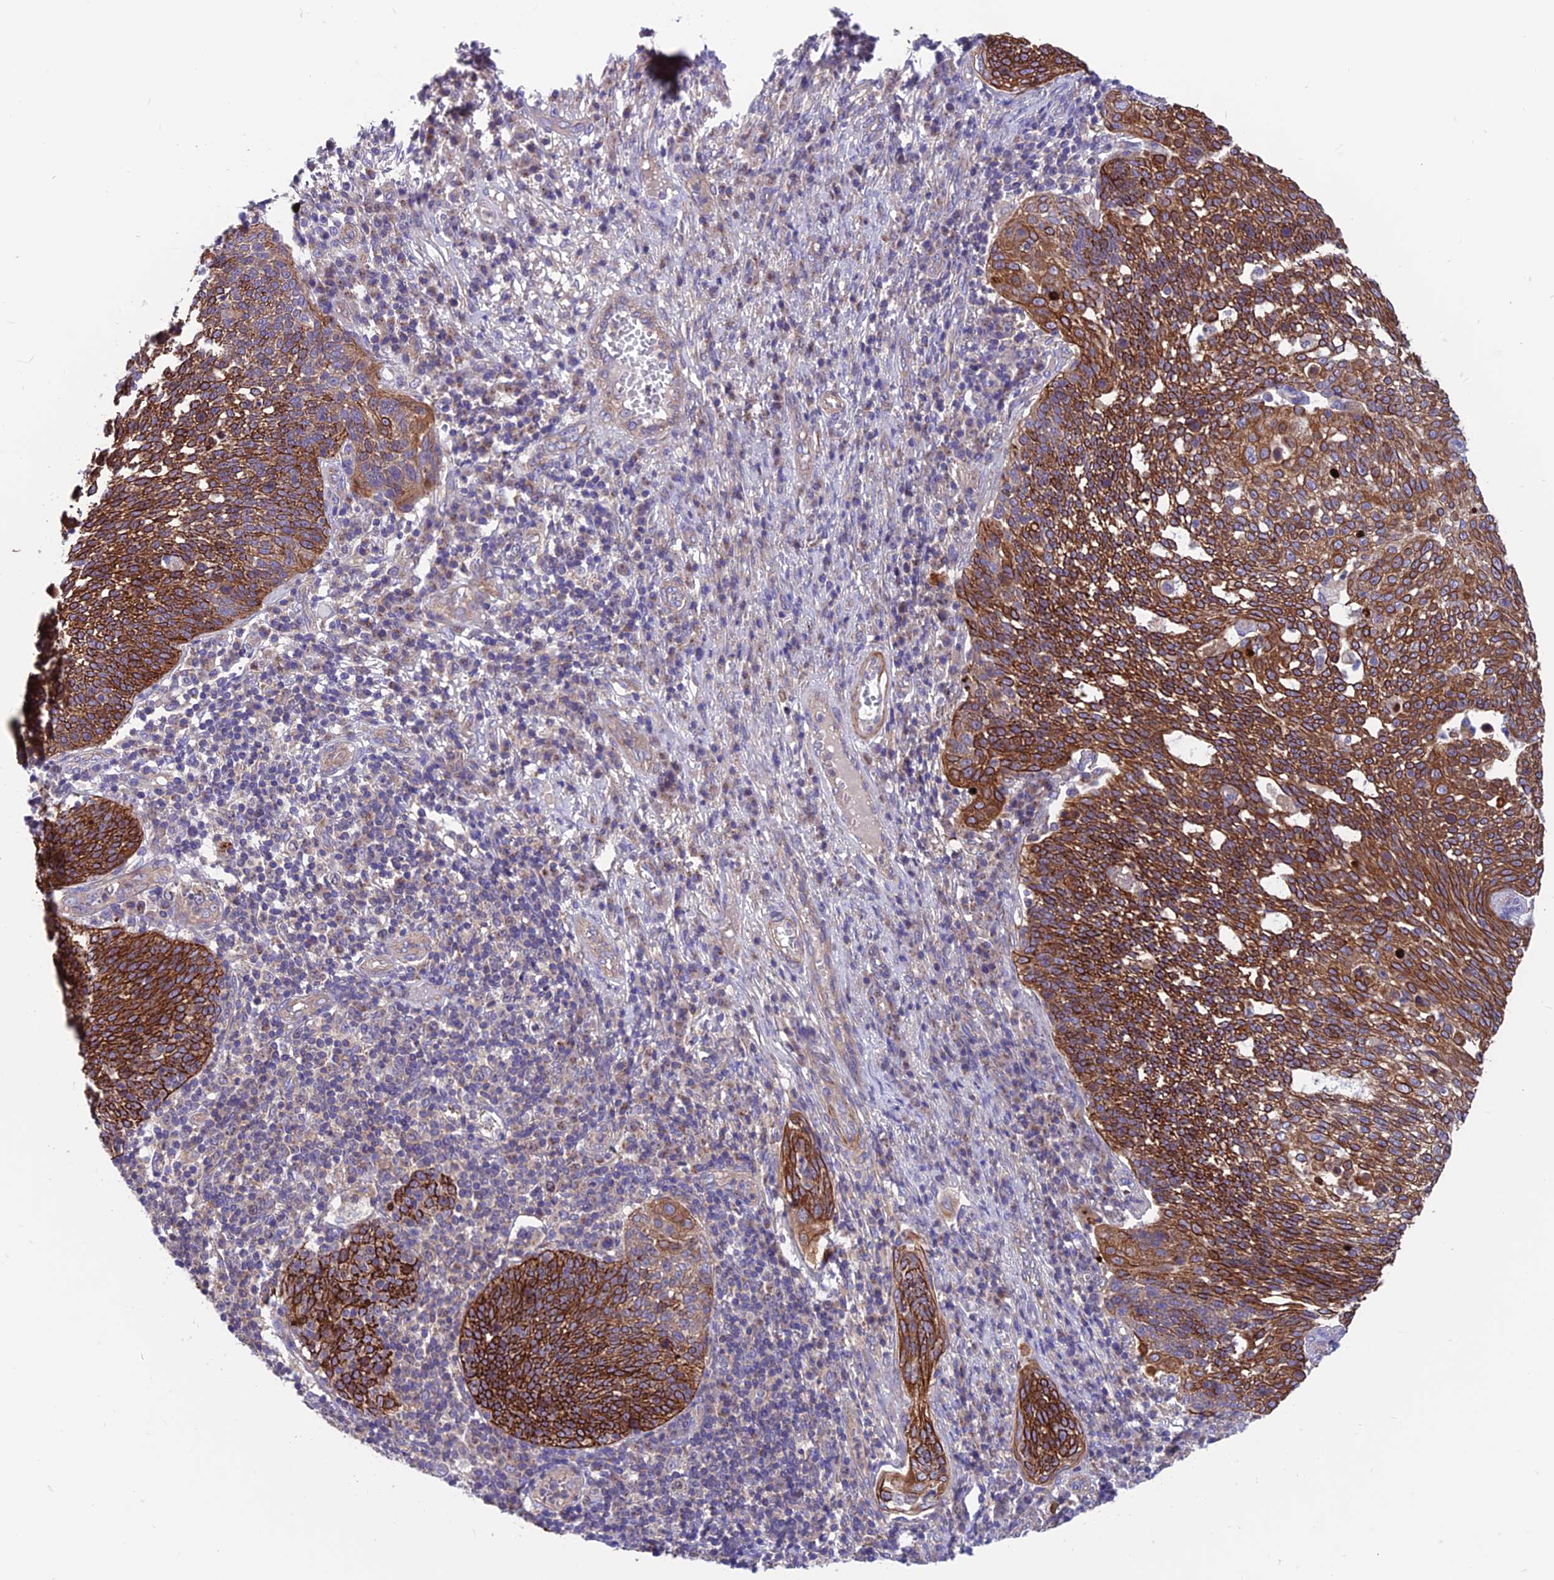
{"staining": {"intensity": "strong", "quantity": ">75%", "location": "cytoplasmic/membranous"}, "tissue": "cervical cancer", "cell_type": "Tumor cells", "image_type": "cancer", "snomed": [{"axis": "morphology", "description": "Squamous cell carcinoma, NOS"}, {"axis": "topography", "description": "Cervix"}], "caption": "Immunohistochemistry of cervical cancer (squamous cell carcinoma) demonstrates high levels of strong cytoplasmic/membranous positivity in approximately >75% of tumor cells.", "gene": "VPS16", "patient": {"sex": "female", "age": 34}}